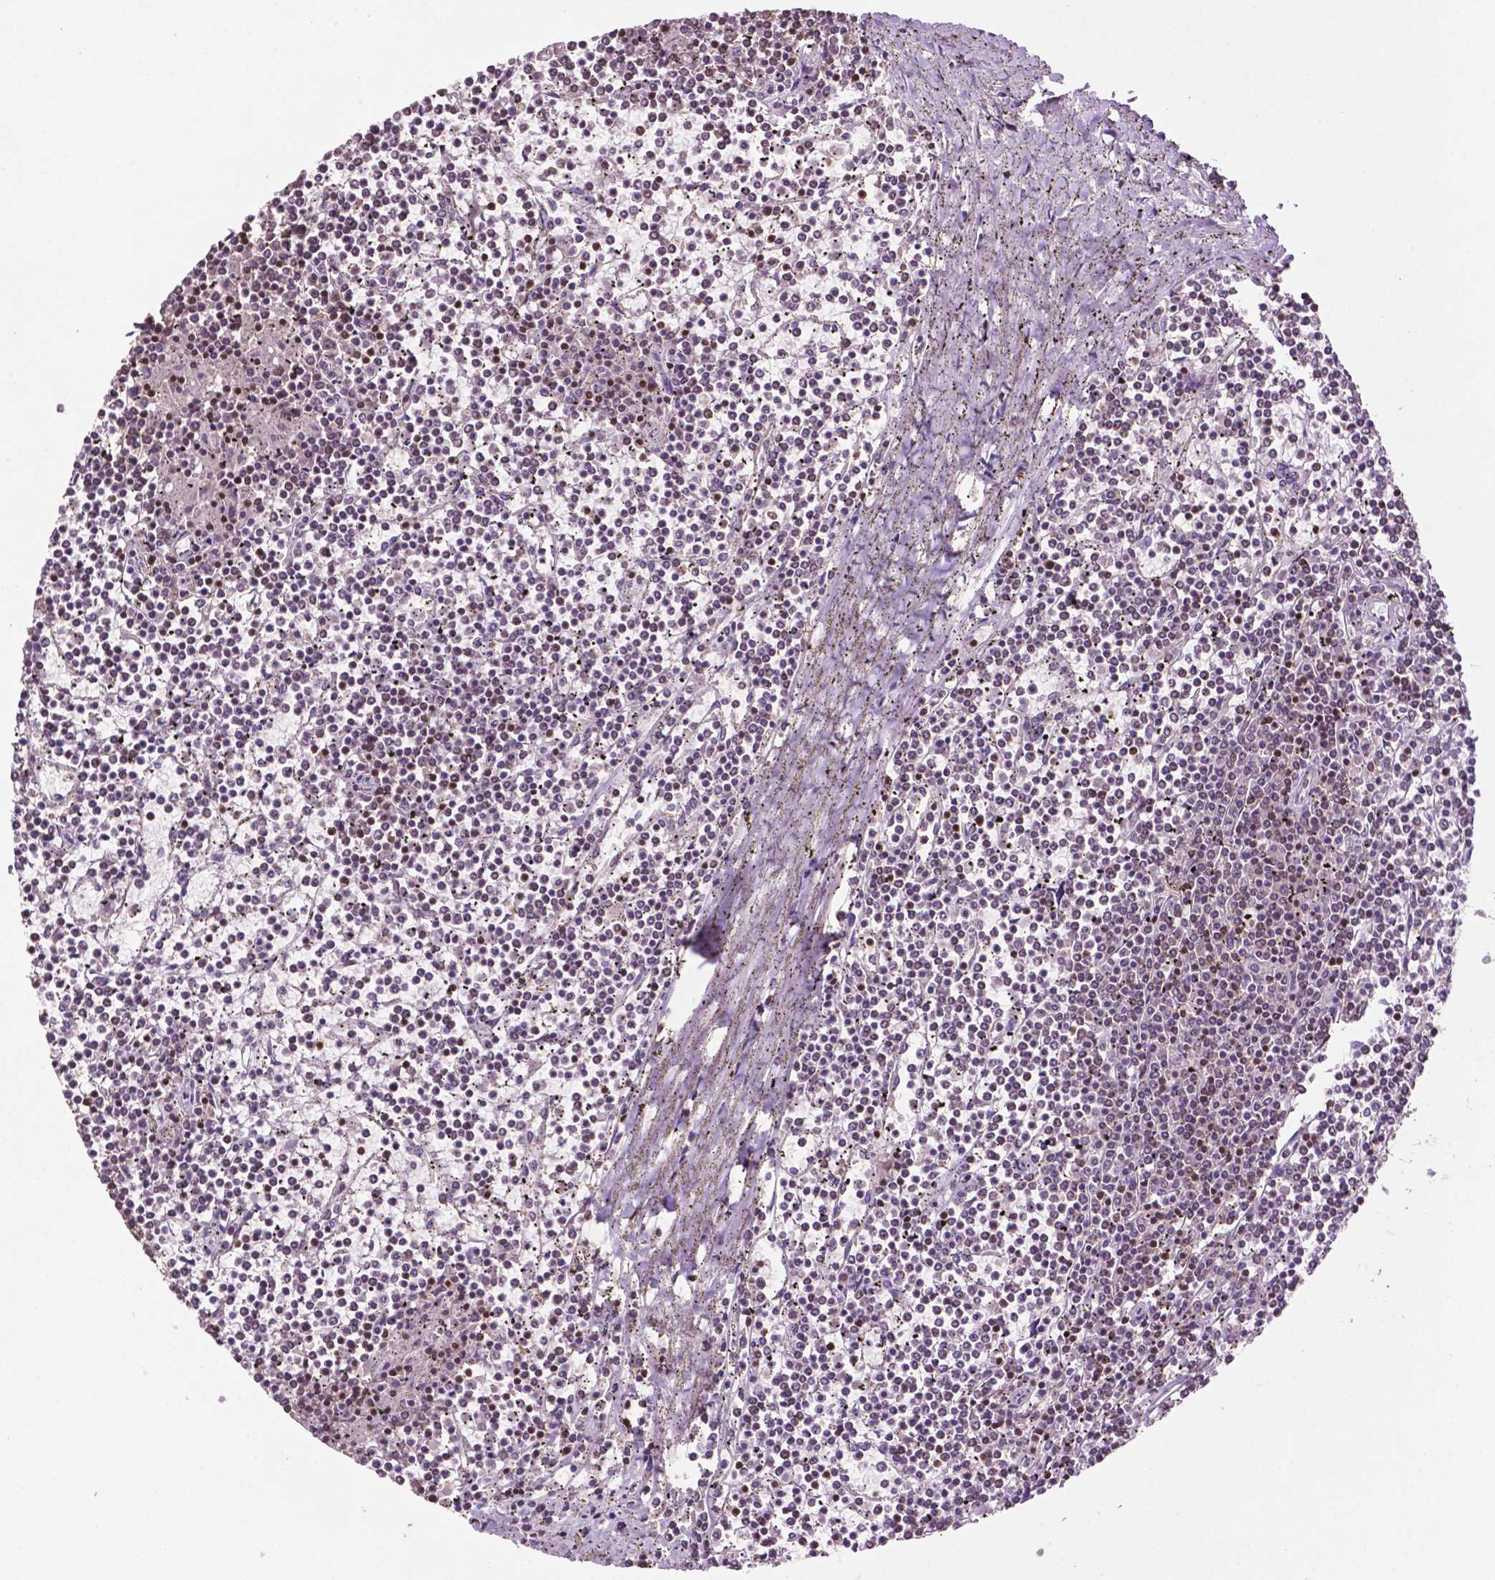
{"staining": {"intensity": "moderate", "quantity": "25%-75%", "location": "nuclear"}, "tissue": "lymphoma", "cell_type": "Tumor cells", "image_type": "cancer", "snomed": [{"axis": "morphology", "description": "Malignant lymphoma, non-Hodgkin's type, Low grade"}, {"axis": "topography", "description": "Spleen"}], "caption": "Low-grade malignant lymphoma, non-Hodgkin's type stained with immunohistochemistry displays moderate nuclear staining in about 25%-75% of tumor cells.", "gene": "TBC1D10C", "patient": {"sex": "female", "age": 19}}